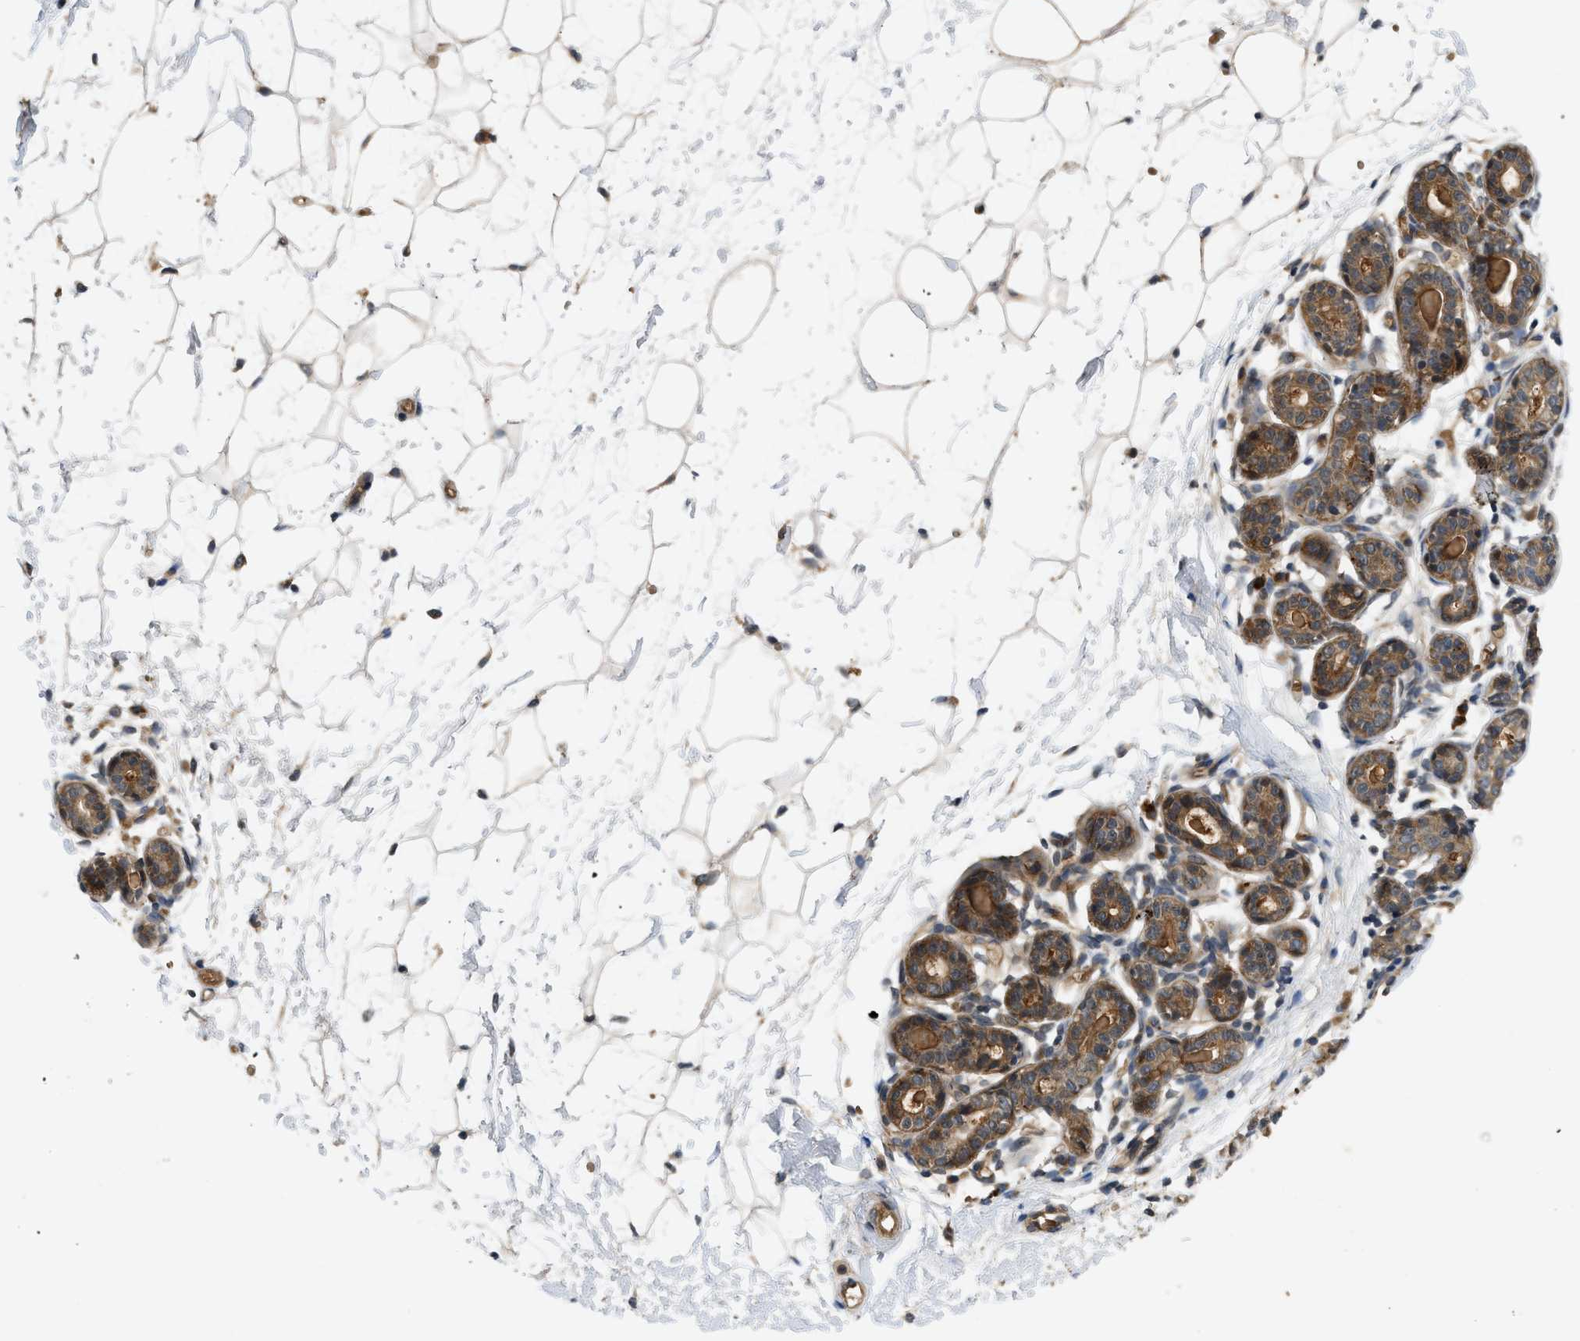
{"staining": {"intensity": "negative", "quantity": "none", "location": "none"}, "tissue": "breast", "cell_type": "Adipocytes", "image_type": "normal", "snomed": [{"axis": "morphology", "description": "Normal tissue, NOS"}, {"axis": "topography", "description": "Breast"}], "caption": "A high-resolution micrograph shows immunohistochemistry (IHC) staining of benign breast, which reveals no significant staining in adipocytes.", "gene": "ADCY8", "patient": {"sex": "female", "age": 22}}